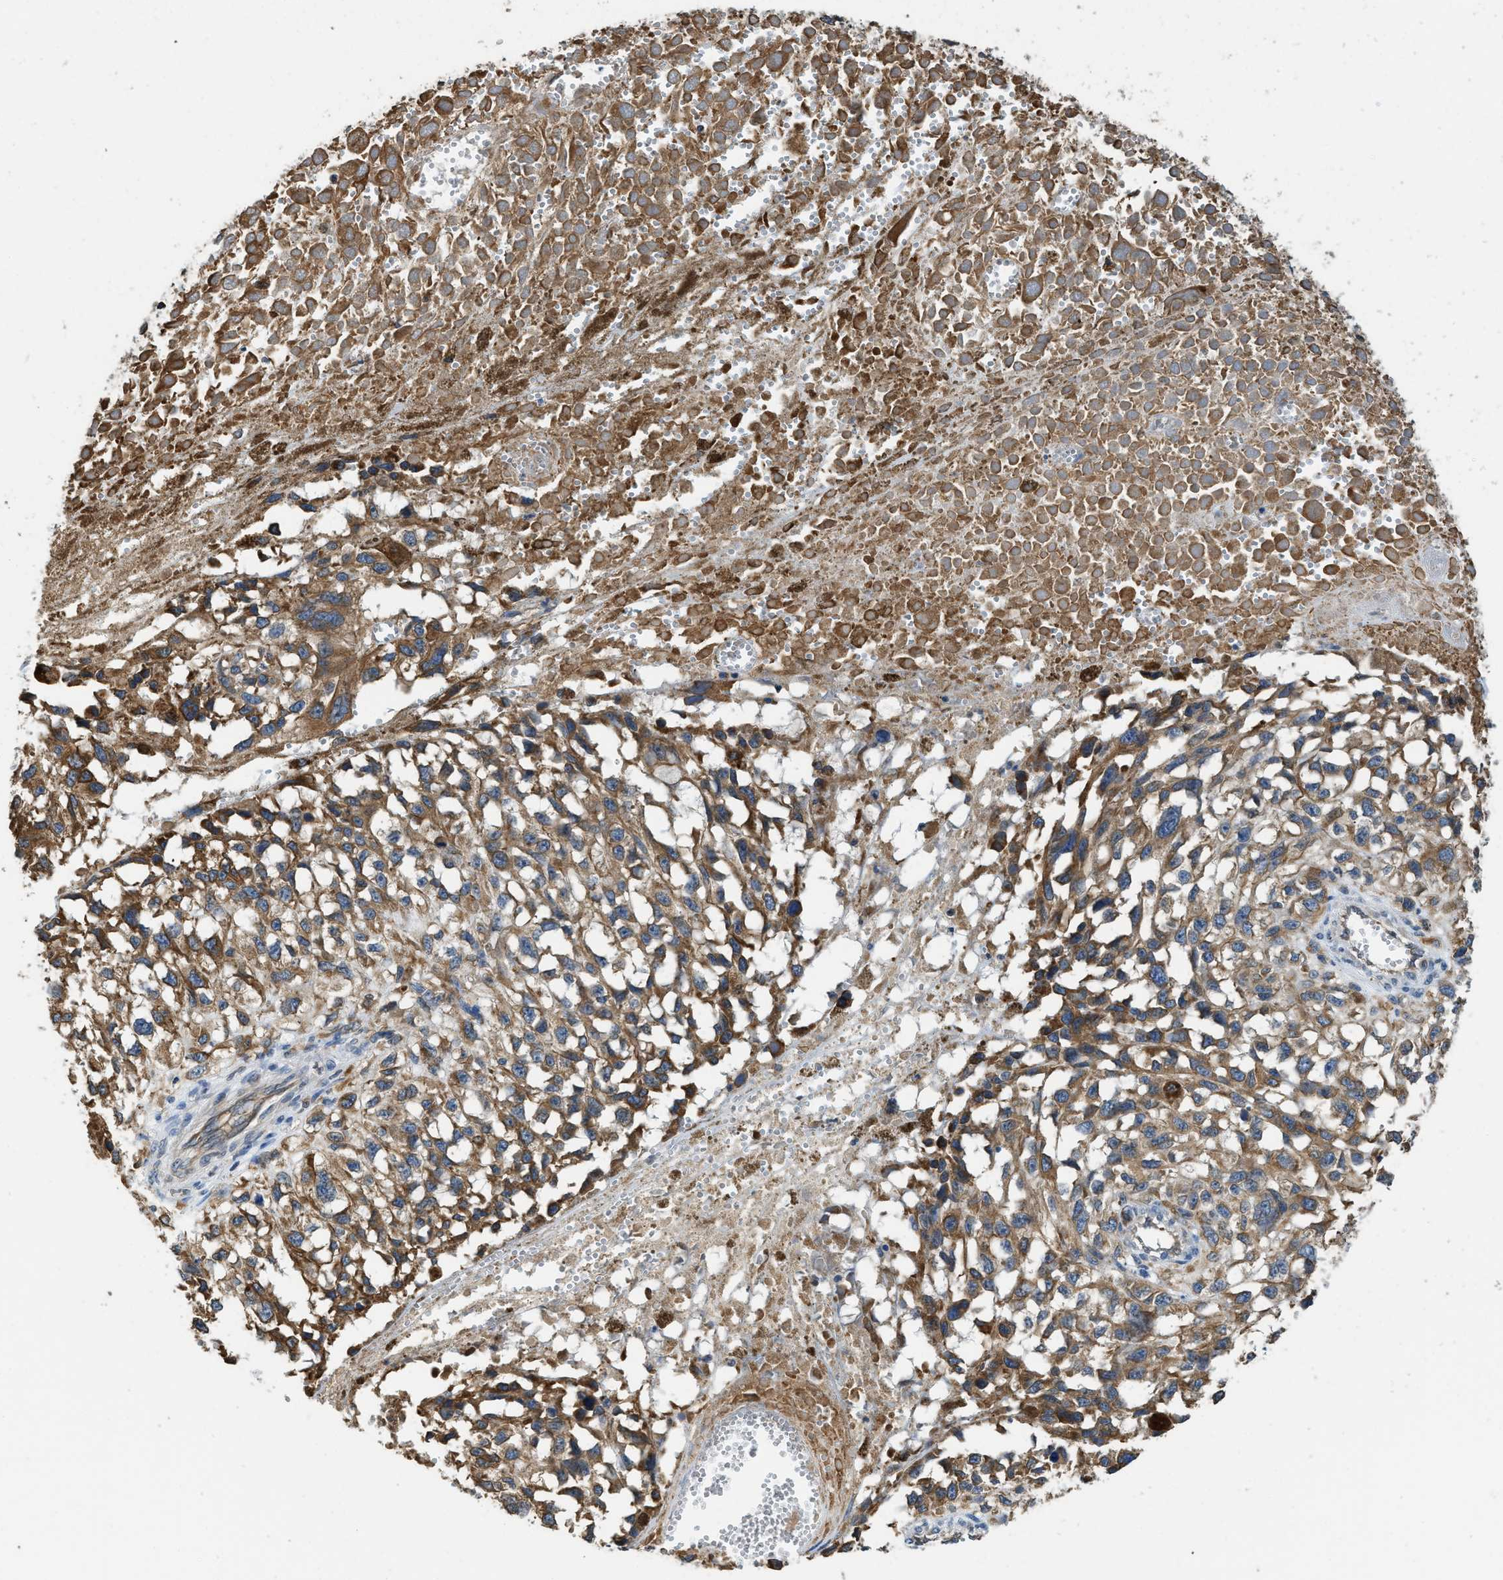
{"staining": {"intensity": "moderate", "quantity": ">75%", "location": "cytoplasmic/membranous"}, "tissue": "melanoma", "cell_type": "Tumor cells", "image_type": "cancer", "snomed": [{"axis": "morphology", "description": "Malignant melanoma, Metastatic site"}, {"axis": "topography", "description": "Lymph node"}], "caption": "IHC of human malignant melanoma (metastatic site) exhibits medium levels of moderate cytoplasmic/membranous expression in approximately >75% of tumor cells.", "gene": "BCAP31", "patient": {"sex": "male", "age": 59}}